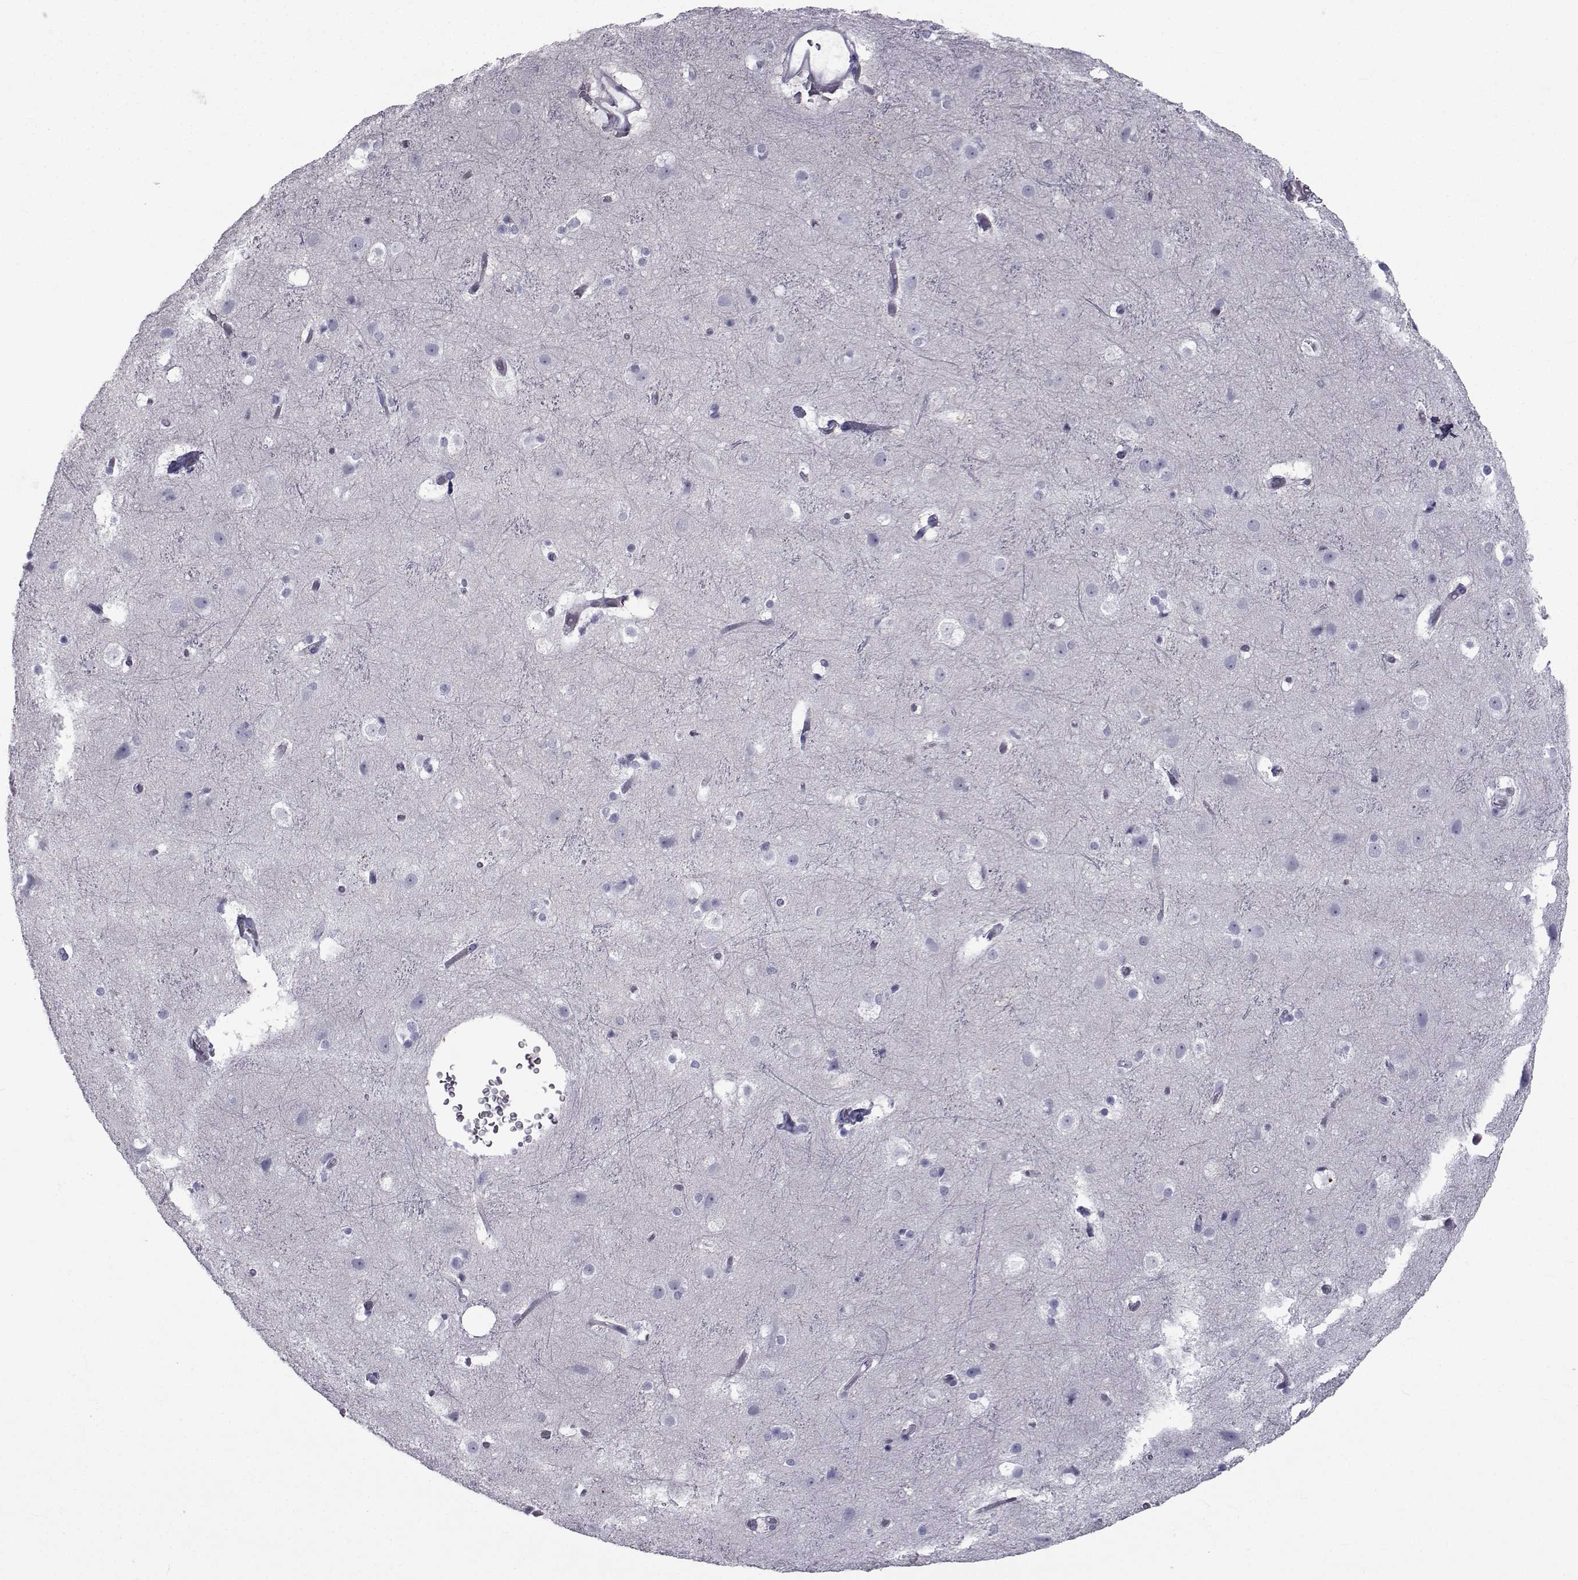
{"staining": {"intensity": "negative", "quantity": "none", "location": "none"}, "tissue": "cerebral cortex", "cell_type": "Endothelial cells", "image_type": "normal", "snomed": [{"axis": "morphology", "description": "Normal tissue, NOS"}, {"axis": "topography", "description": "Cerebral cortex"}], "caption": "Histopathology image shows no protein positivity in endothelial cells of normal cerebral cortex.", "gene": "FDXR", "patient": {"sex": "female", "age": 52}}